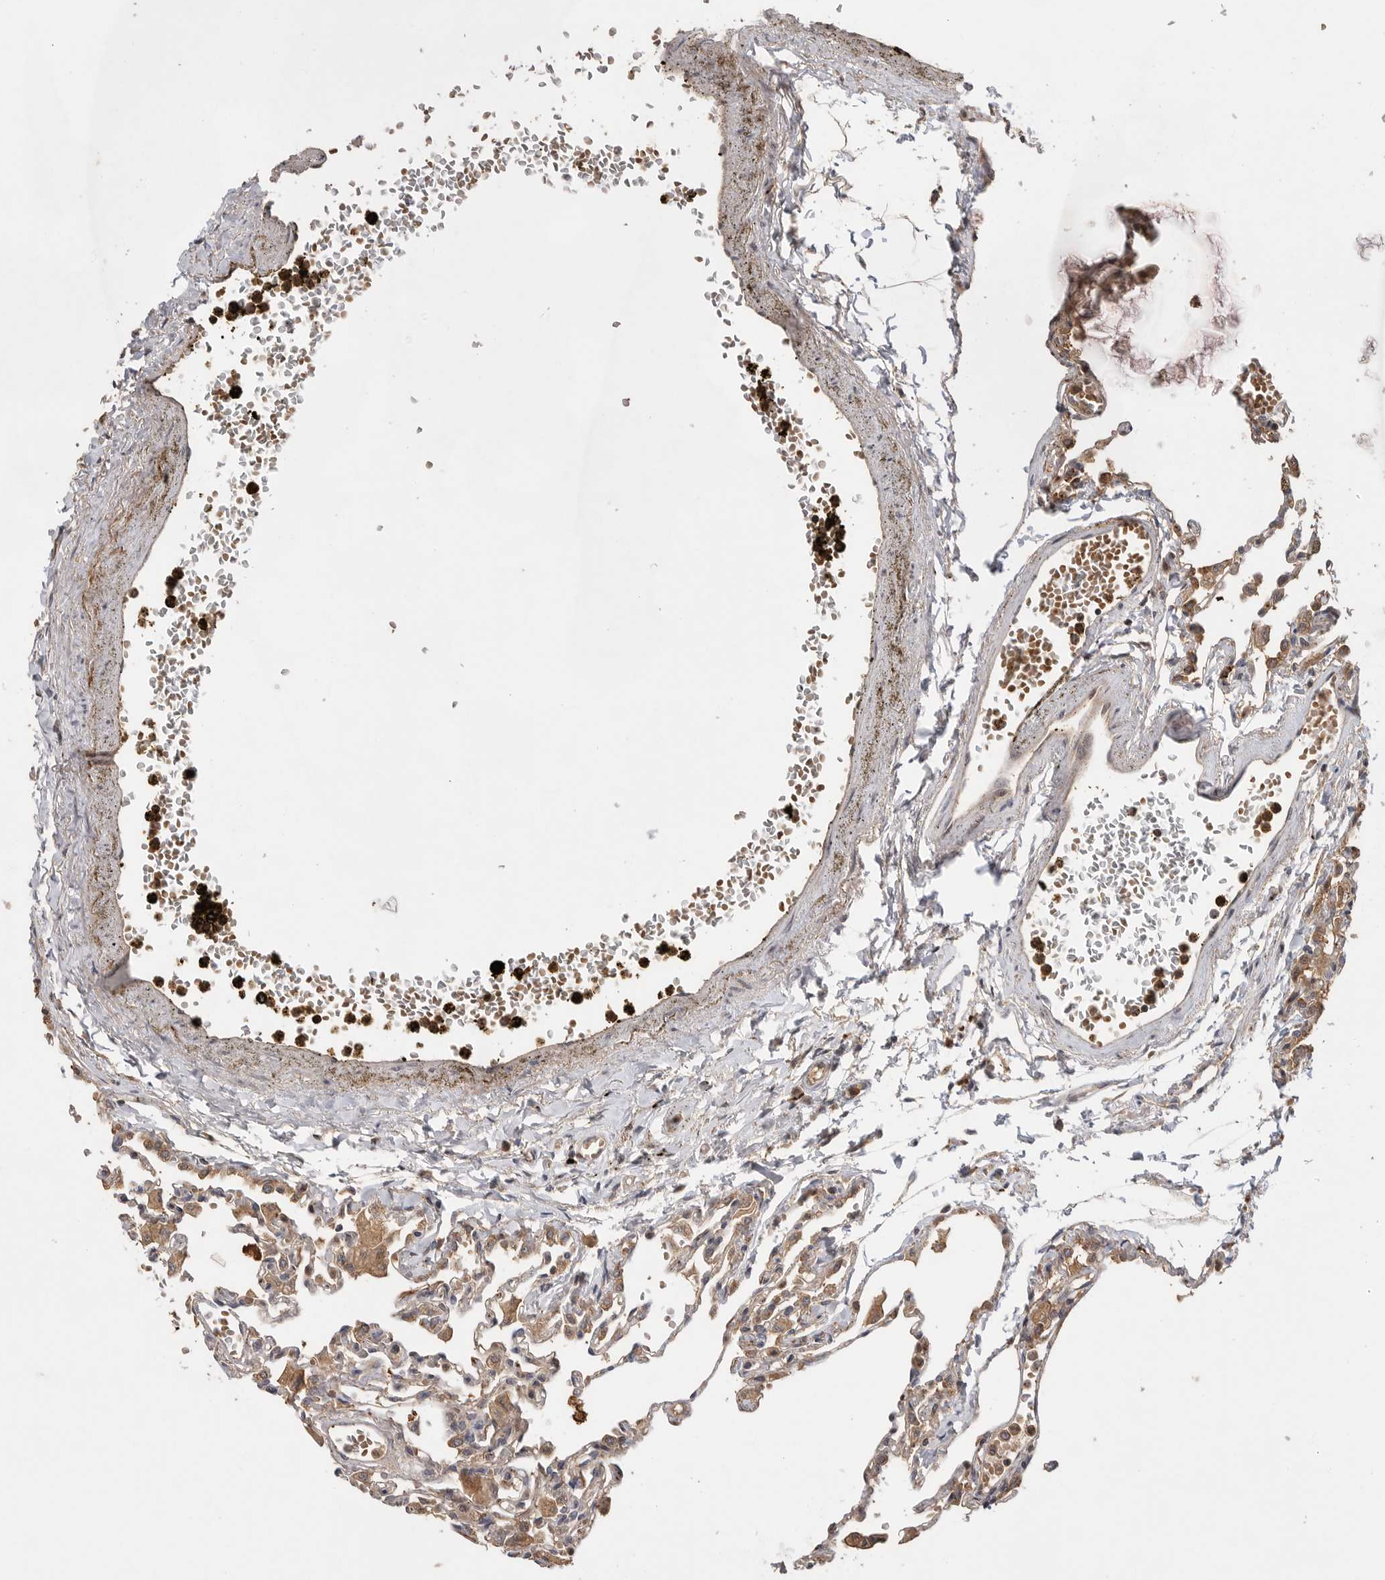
{"staining": {"intensity": "weak", "quantity": "25%-75%", "location": "cytoplasmic/membranous"}, "tissue": "lung", "cell_type": "Alveolar cells", "image_type": "normal", "snomed": [{"axis": "morphology", "description": "Normal tissue, NOS"}, {"axis": "topography", "description": "Bronchus"}, {"axis": "topography", "description": "Lung"}], "caption": "Protein staining reveals weak cytoplasmic/membranous positivity in about 25%-75% of alveolar cells in benign lung.", "gene": "VN1R4", "patient": {"sex": "female", "age": 49}}